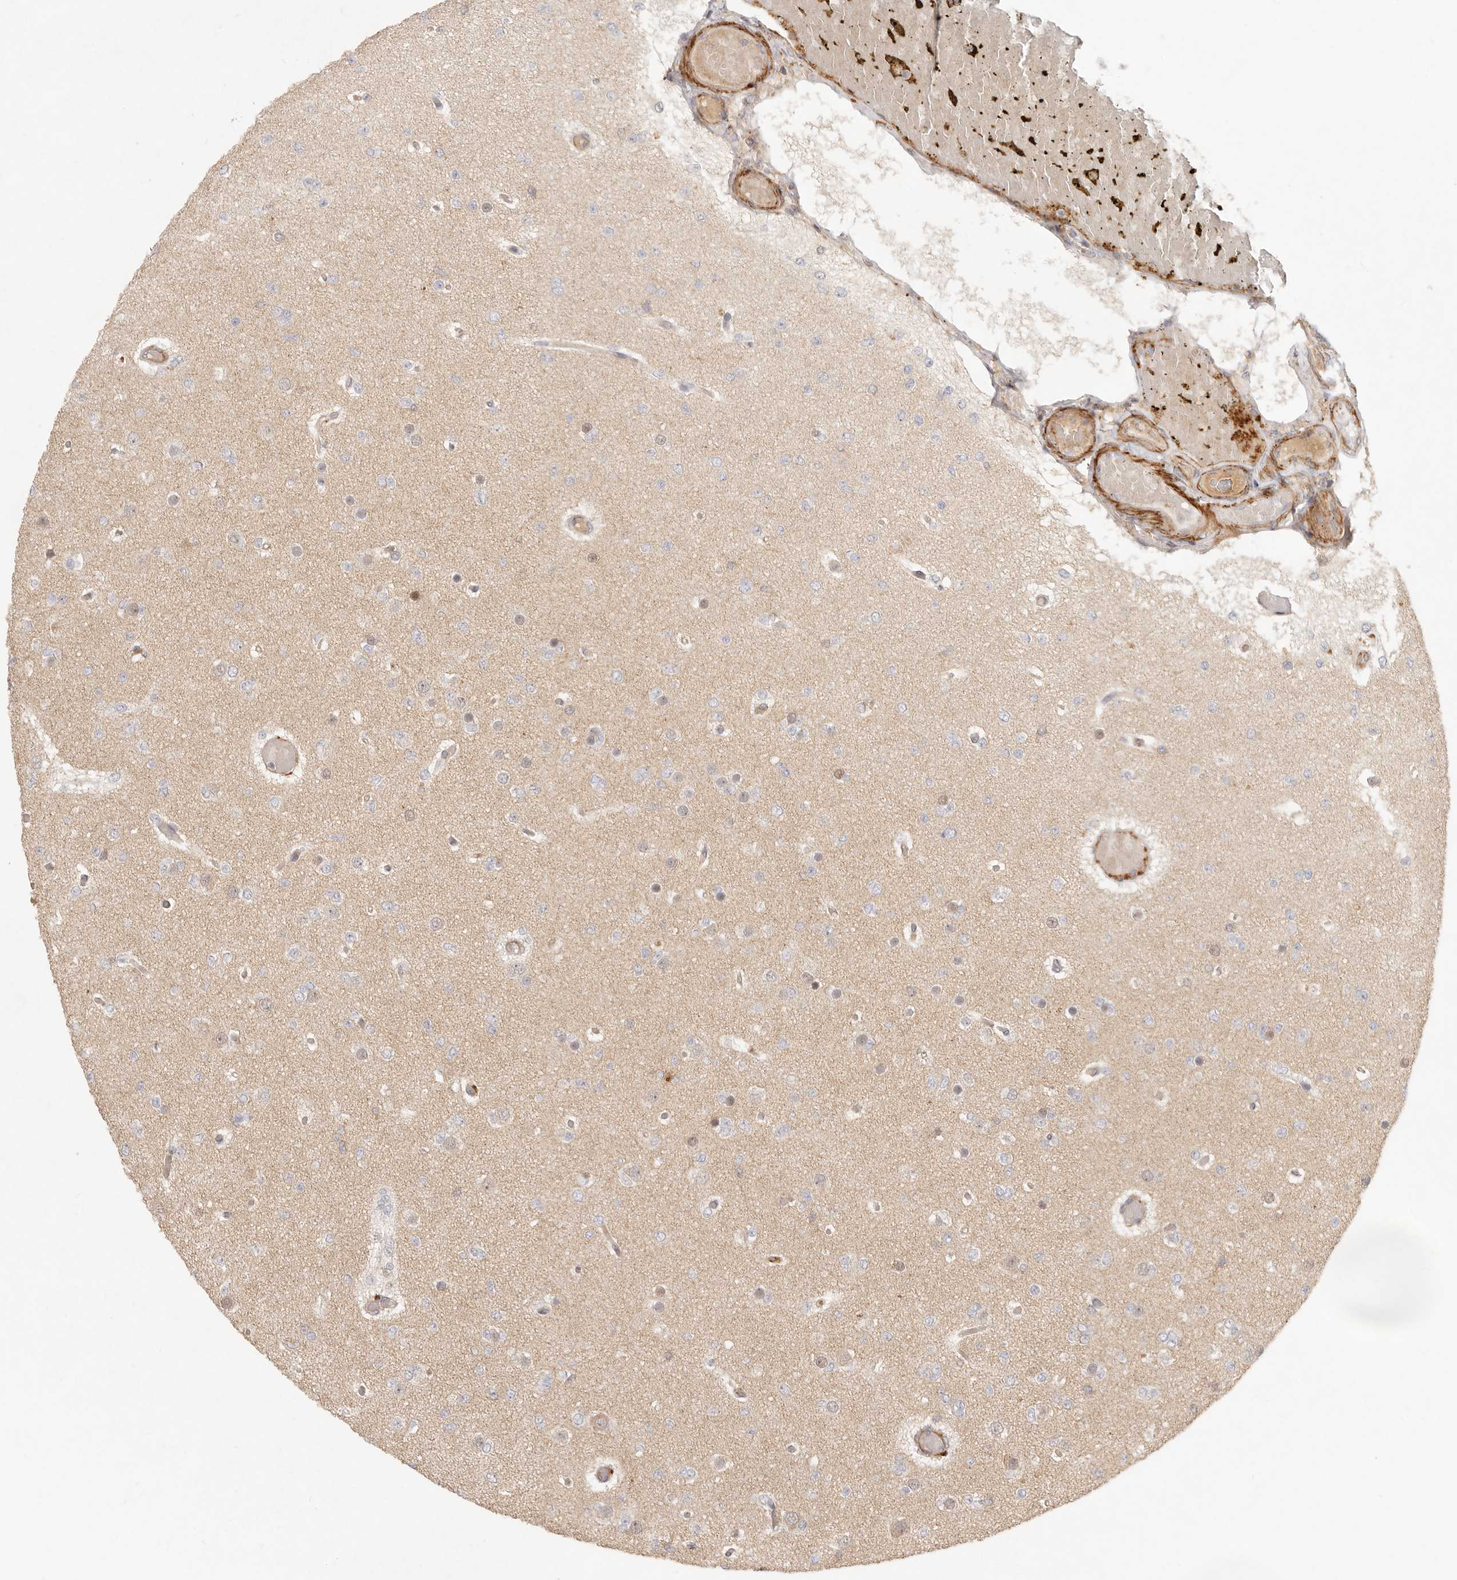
{"staining": {"intensity": "negative", "quantity": "none", "location": "none"}, "tissue": "glioma", "cell_type": "Tumor cells", "image_type": "cancer", "snomed": [{"axis": "morphology", "description": "Glioma, malignant, Low grade"}, {"axis": "topography", "description": "Brain"}], "caption": "This image is of glioma stained with immunohistochemistry to label a protein in brown with the nuclei are counter-stained blue. There is no expression in tumor cells.", "gene": "VIPR1", "patient": {"sex": "female", "age": 22}}